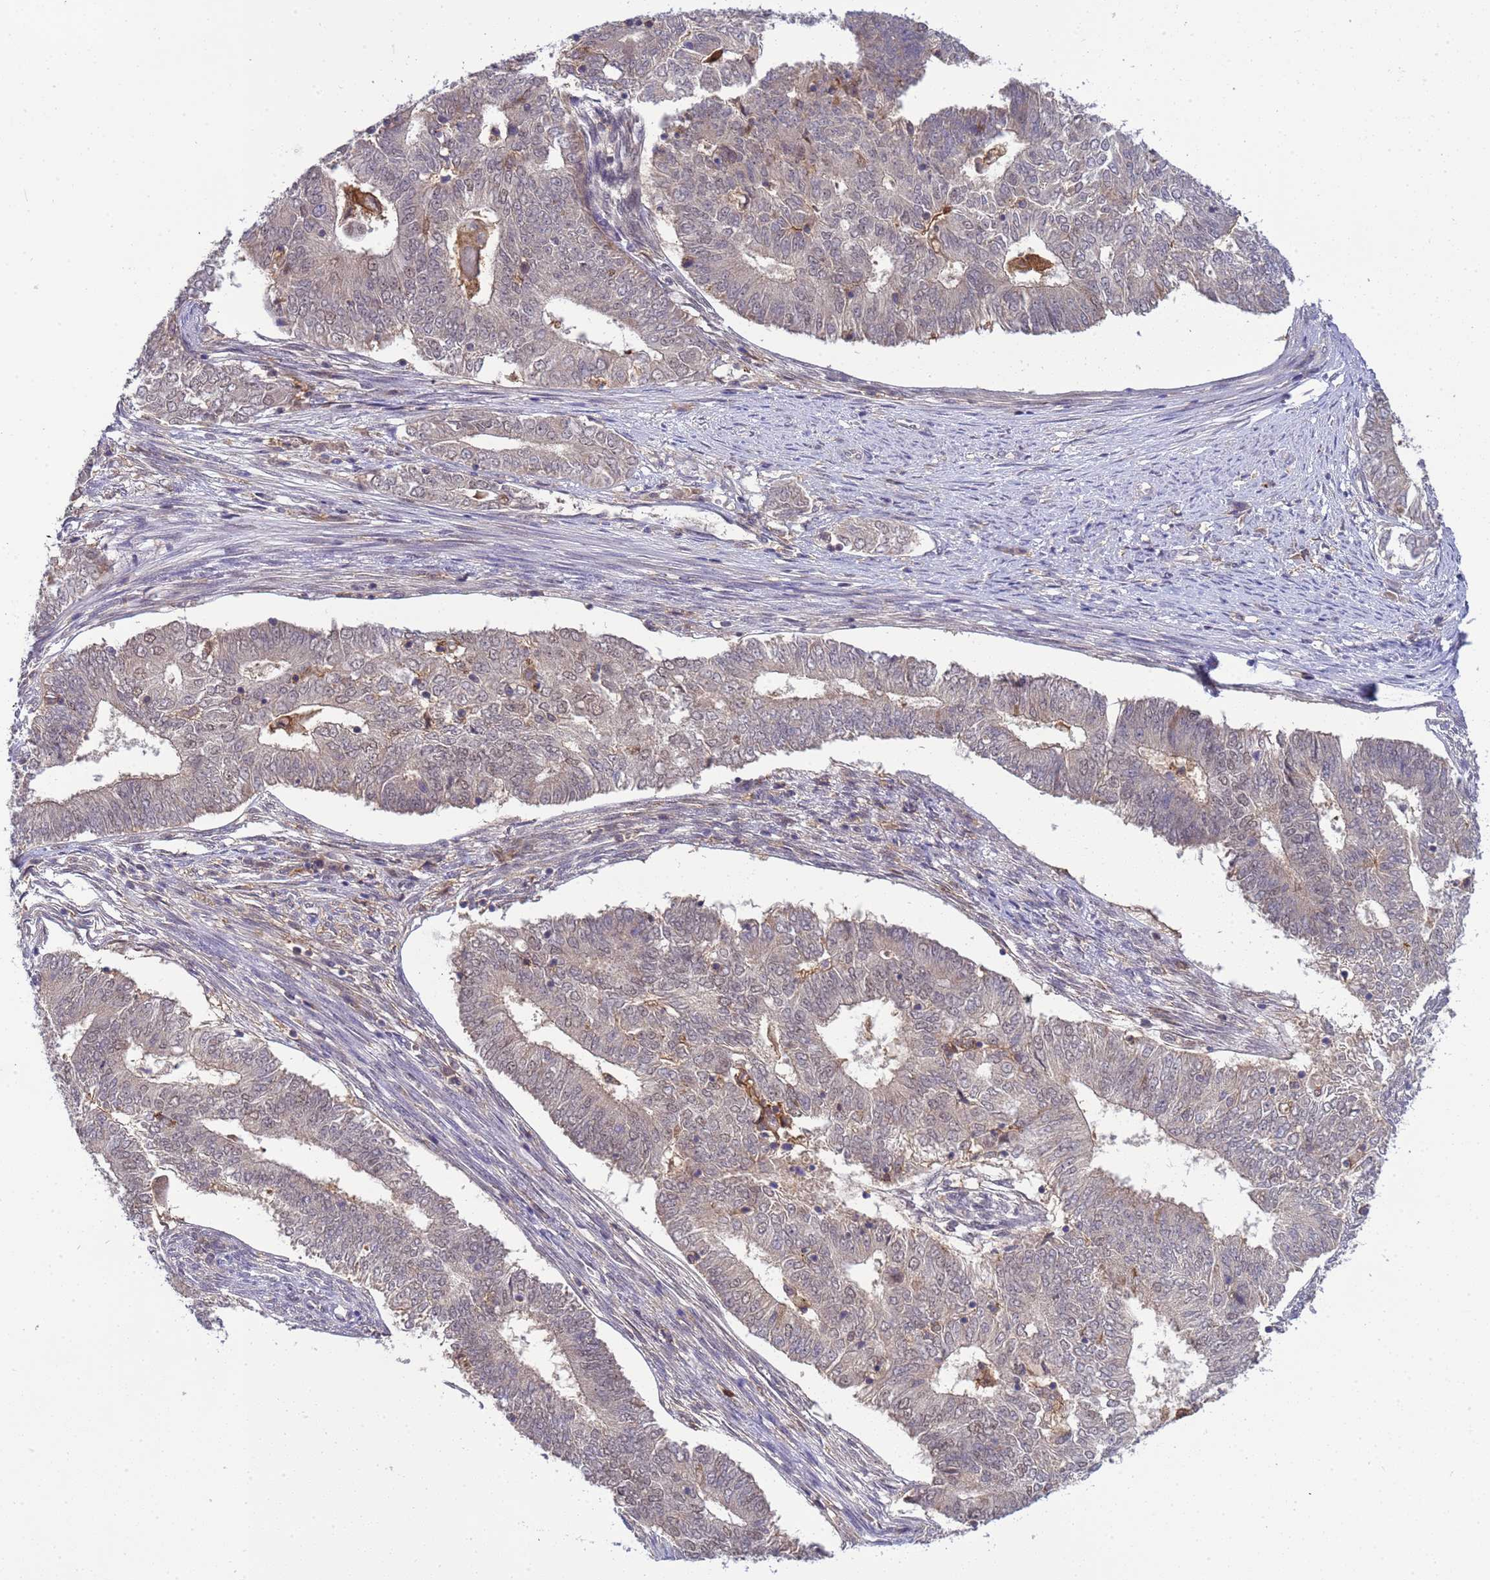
{"staining": {"intensity": "moderate", "quantity": "<25%", "location": "nuclear"}, "tissue": "endometrial cancer", "cell_type": "Tumor cells", "image_type": "cancer", "snomed": [{"axis": "morphology", "description": "Adenocarcinoma, NOS"}, {"axis": "topography", "description": "Endometrium"}], "caption": "Moderate nuclear expression is seen in approximately <25% of tumor cells in endometrial cancer (adenocarcinoma).", "gene": "CD53", "patient": {"sex": "female", "age": 62}}